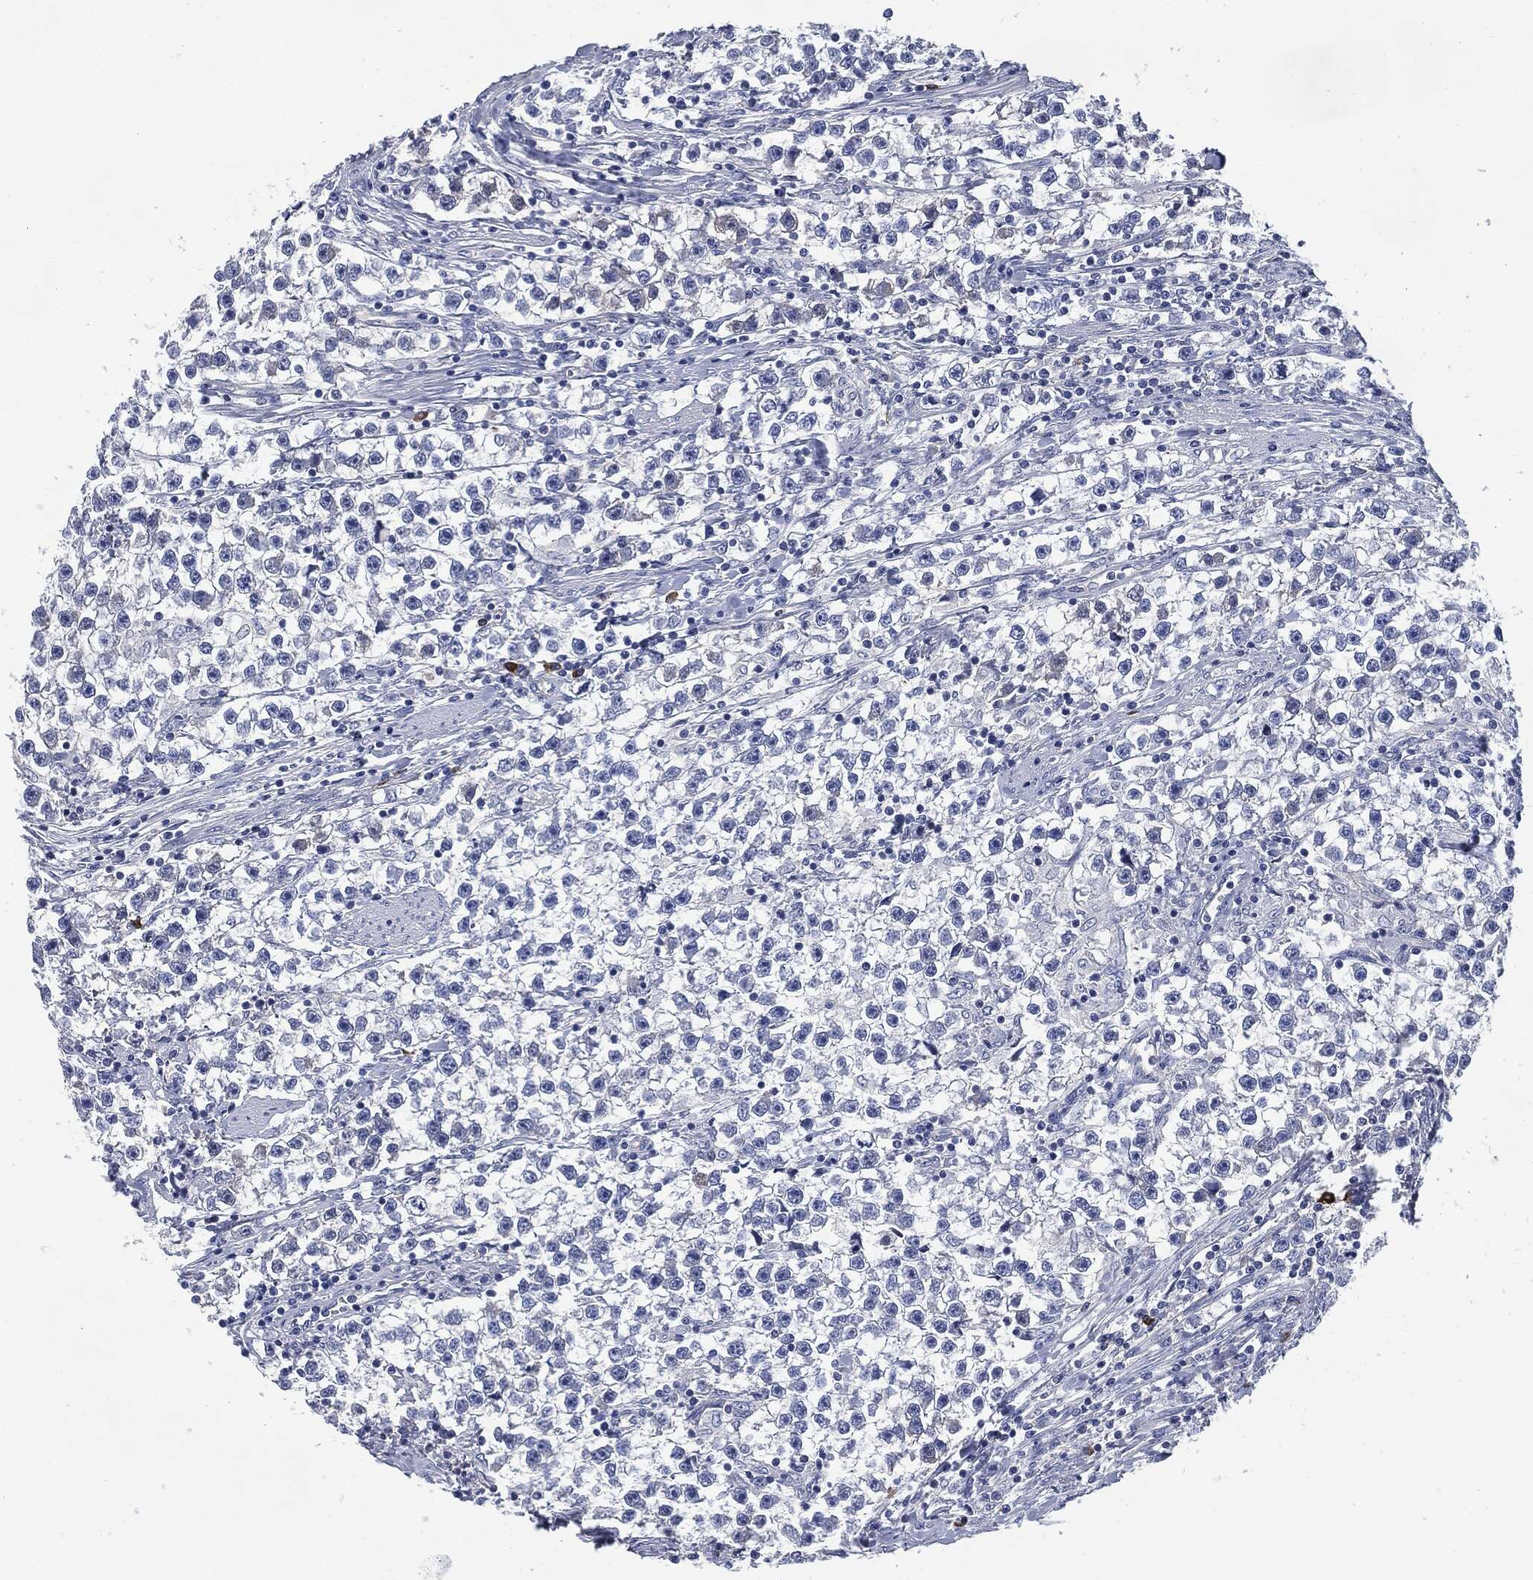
{"staining": {"intensity": "negative", "quantity": "none", "location": "none"}, "tissue": "testis cancer", "cell_type": "Tumor cells", "image_type": "cancer", "snomed": [{"axis": "morphology", "description": "Seminoma, NOS"}, {"axis": "topography", "description": "Testis"}], "caption": "An image of testis cancer (seminoma) stained for a protein demonstrates no brown staining in tumor cells.", "gene": "CD27", "patient": {"sex": "male", "age": 59}}